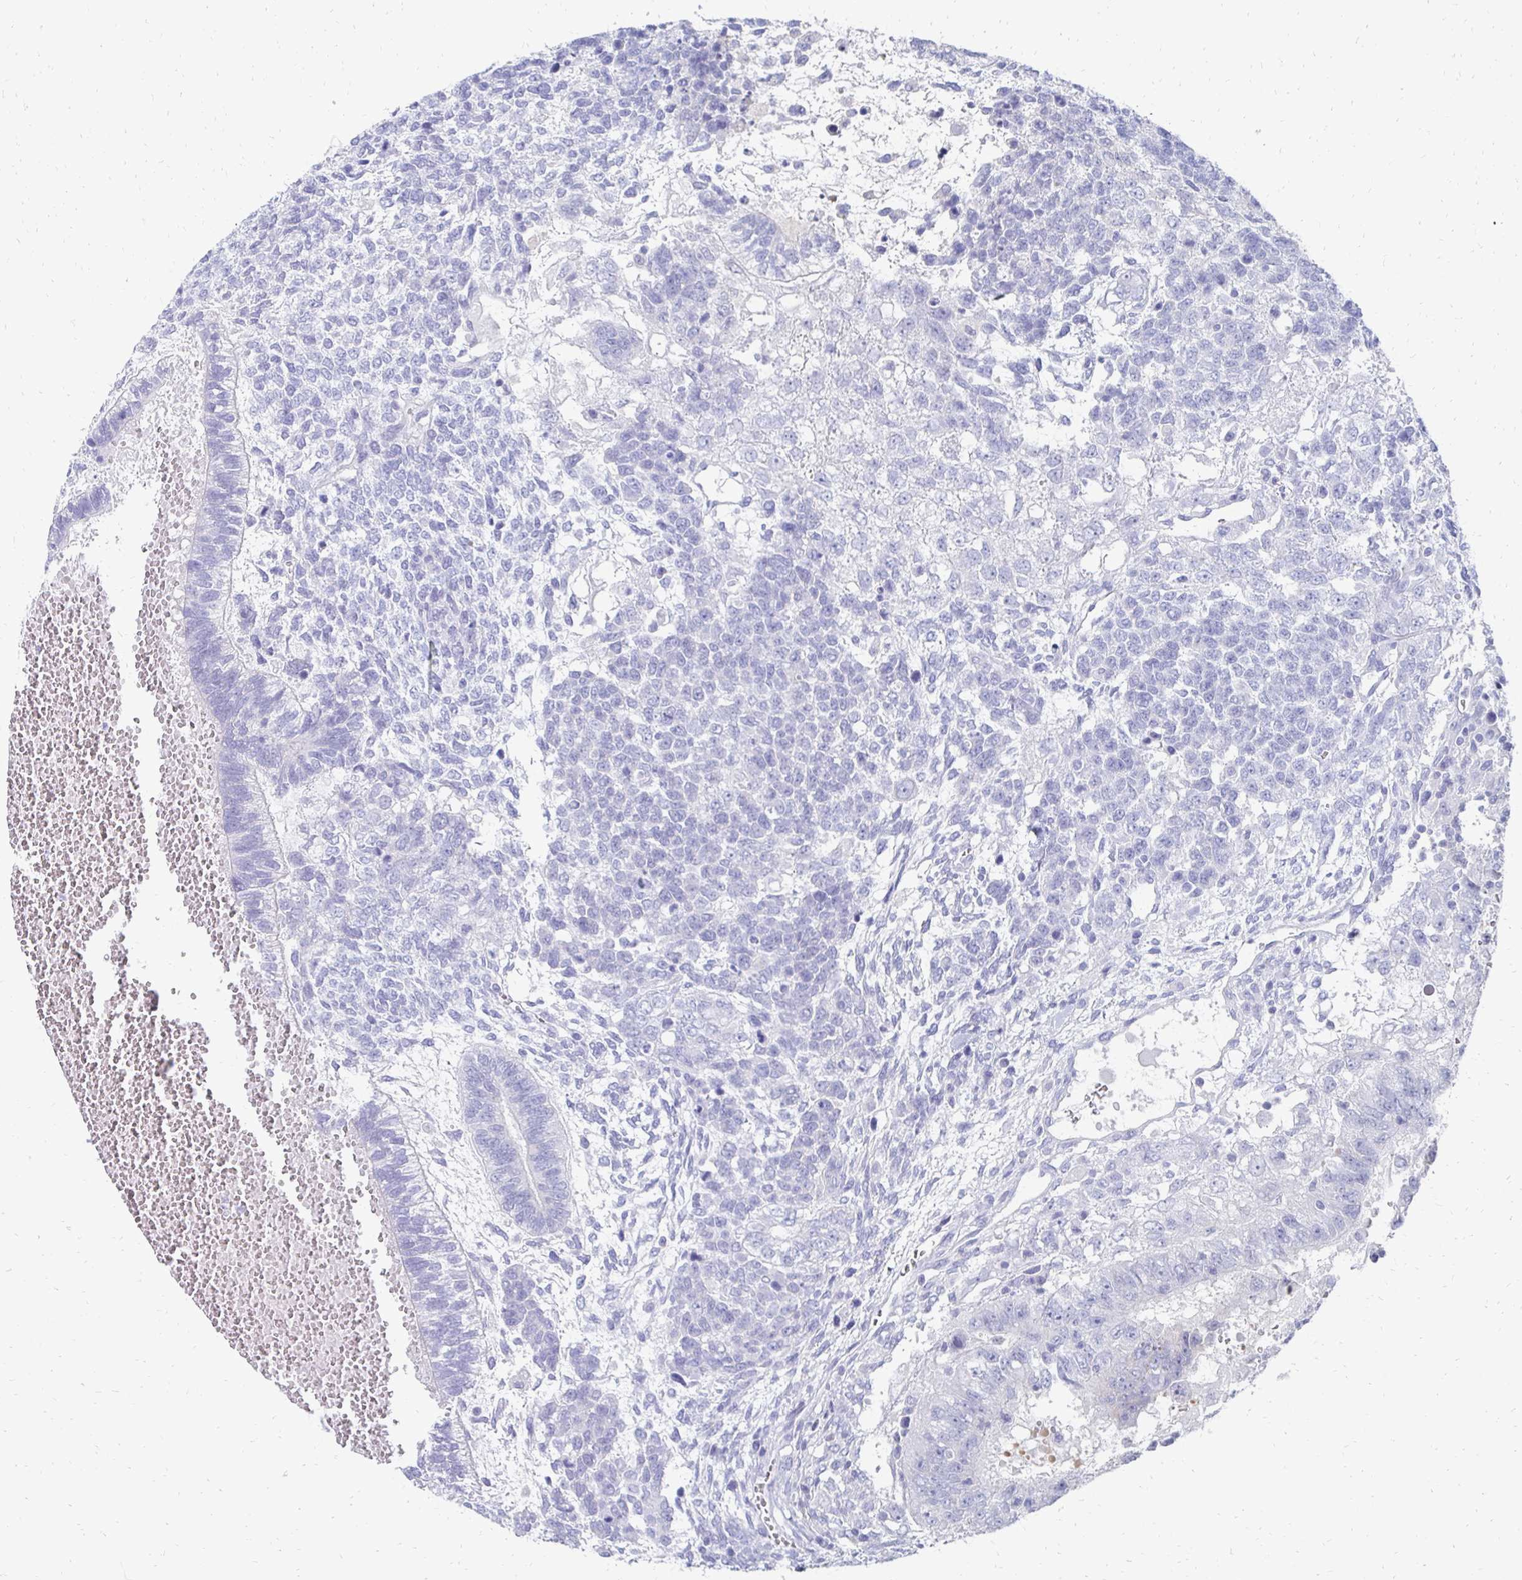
{"staining": {"intensity": "negative", "quantity": "none", "location": "none"}, "tissue": "testis cancer", "cell_type": "Tumor cells", "image_type": "cancer", "snomed": [{"axis": "morphology", "description": "Normal tissue, NOS"}, {"axis": "morphology", "description": "Carcinoma, Embryonal, NOS"}, {"axis": "topography", "description": "Testis"}, {"axis": "topography", "description": "Epididymis"}], "caption": "DAB (3,3'-diaminobenzidine) immunohistochemical staining of human embryonal carcinoma (testis) demonstrates no significant staining in tumor cells.", "gene": "SYCP3", "patient": {"sex": "male", "age": 23}}